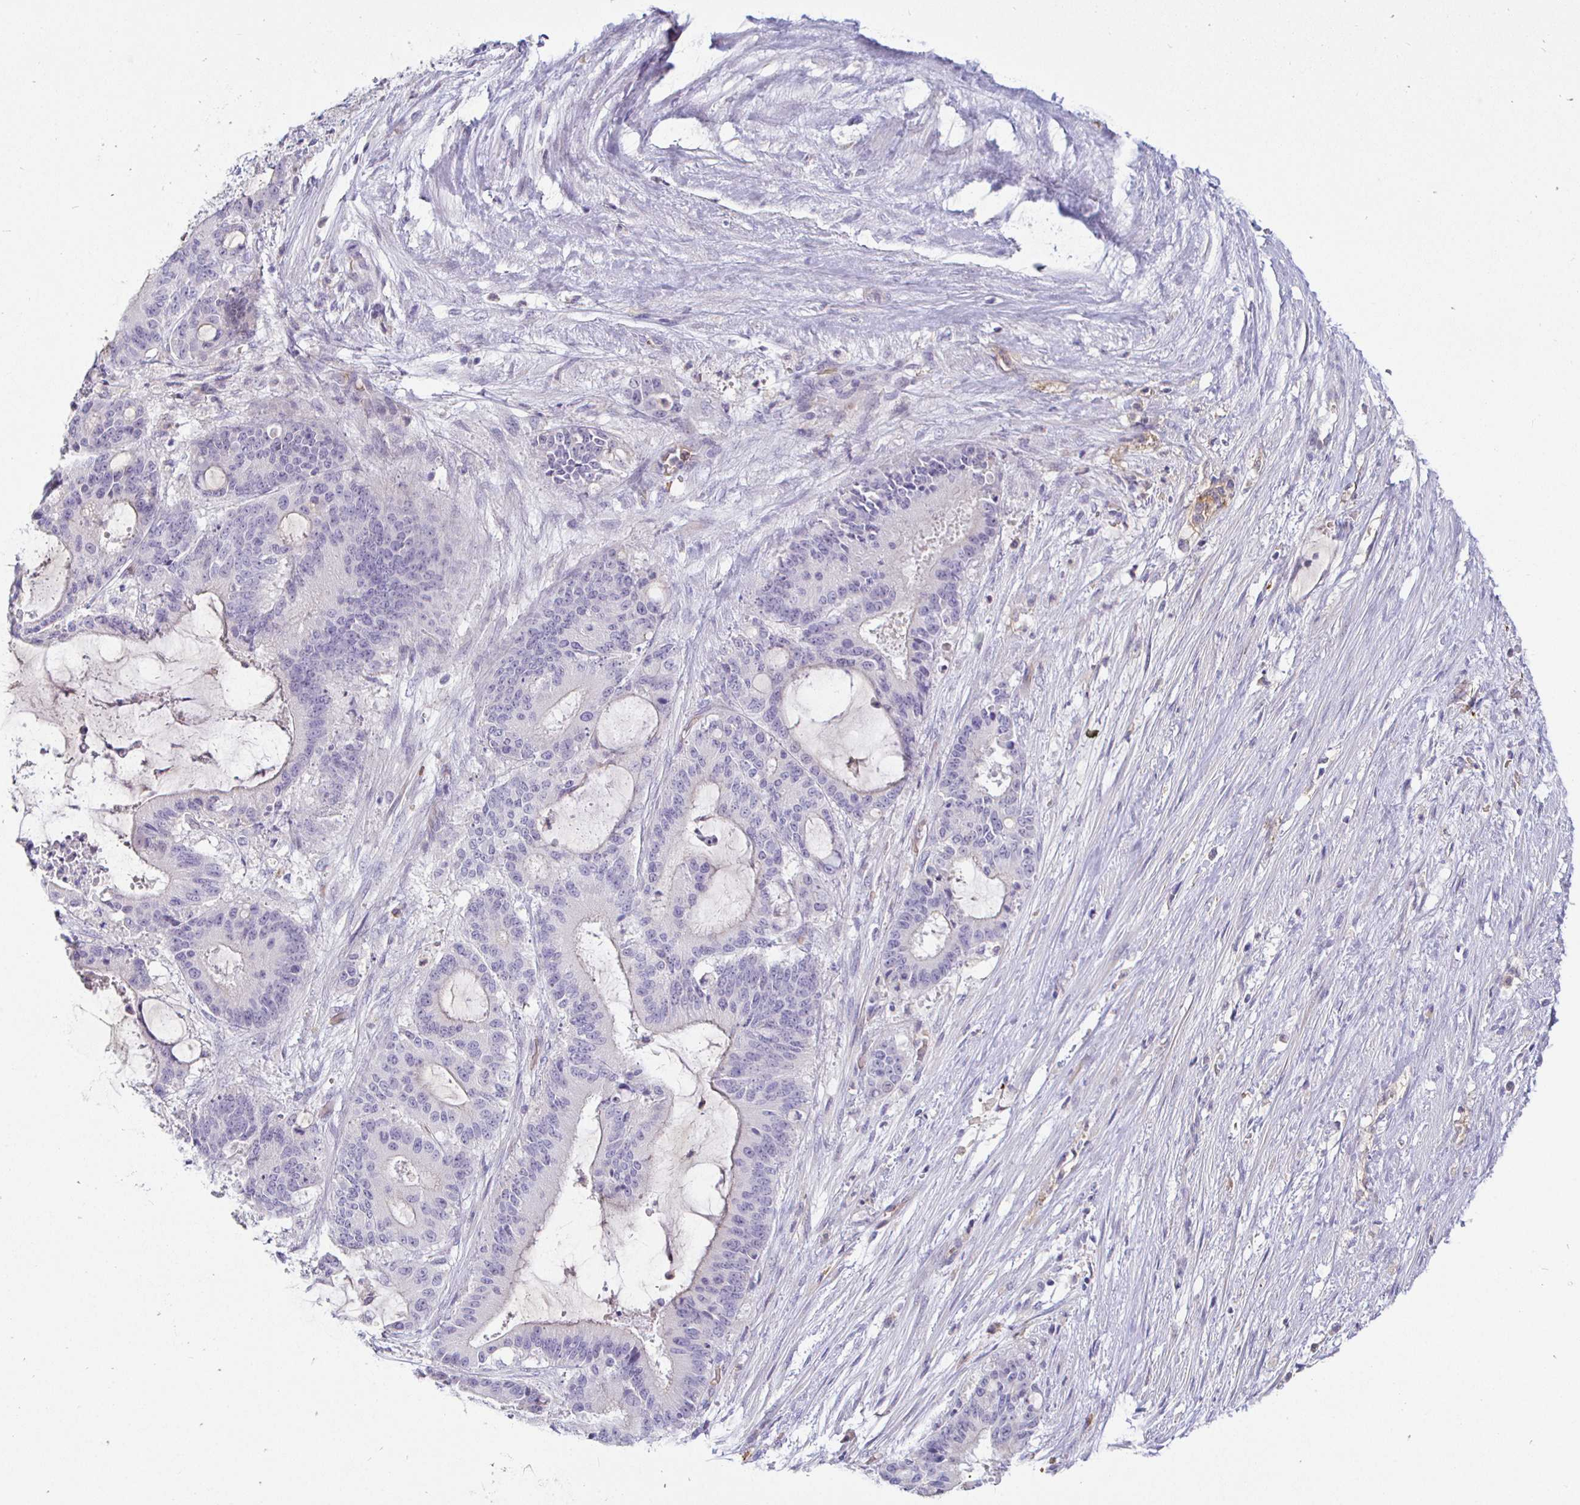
{"staining": {"intensity": "negative", "quantity": "none", "location": "none"}, "tissue": "liver cancer", "cell_type": "Tumor cells", "image_type": "cancer", "snomed": [{"axis": "morphology", "description": "Normal tissue, NOS"}, {"axis": "morphology", "description": "Cholangiocarcinoma"}, {"axis": "topography", "description": "Liver"}, {"axis": "topography", "description": "Peripheral nerve tissue"}], "caption": "This is an IHC histopathology image of liver cholangiocarcinoma. There is no staining in tumor cells.", "gene": "SIRPA", "patient": {"sex": "female", "age": 73}}